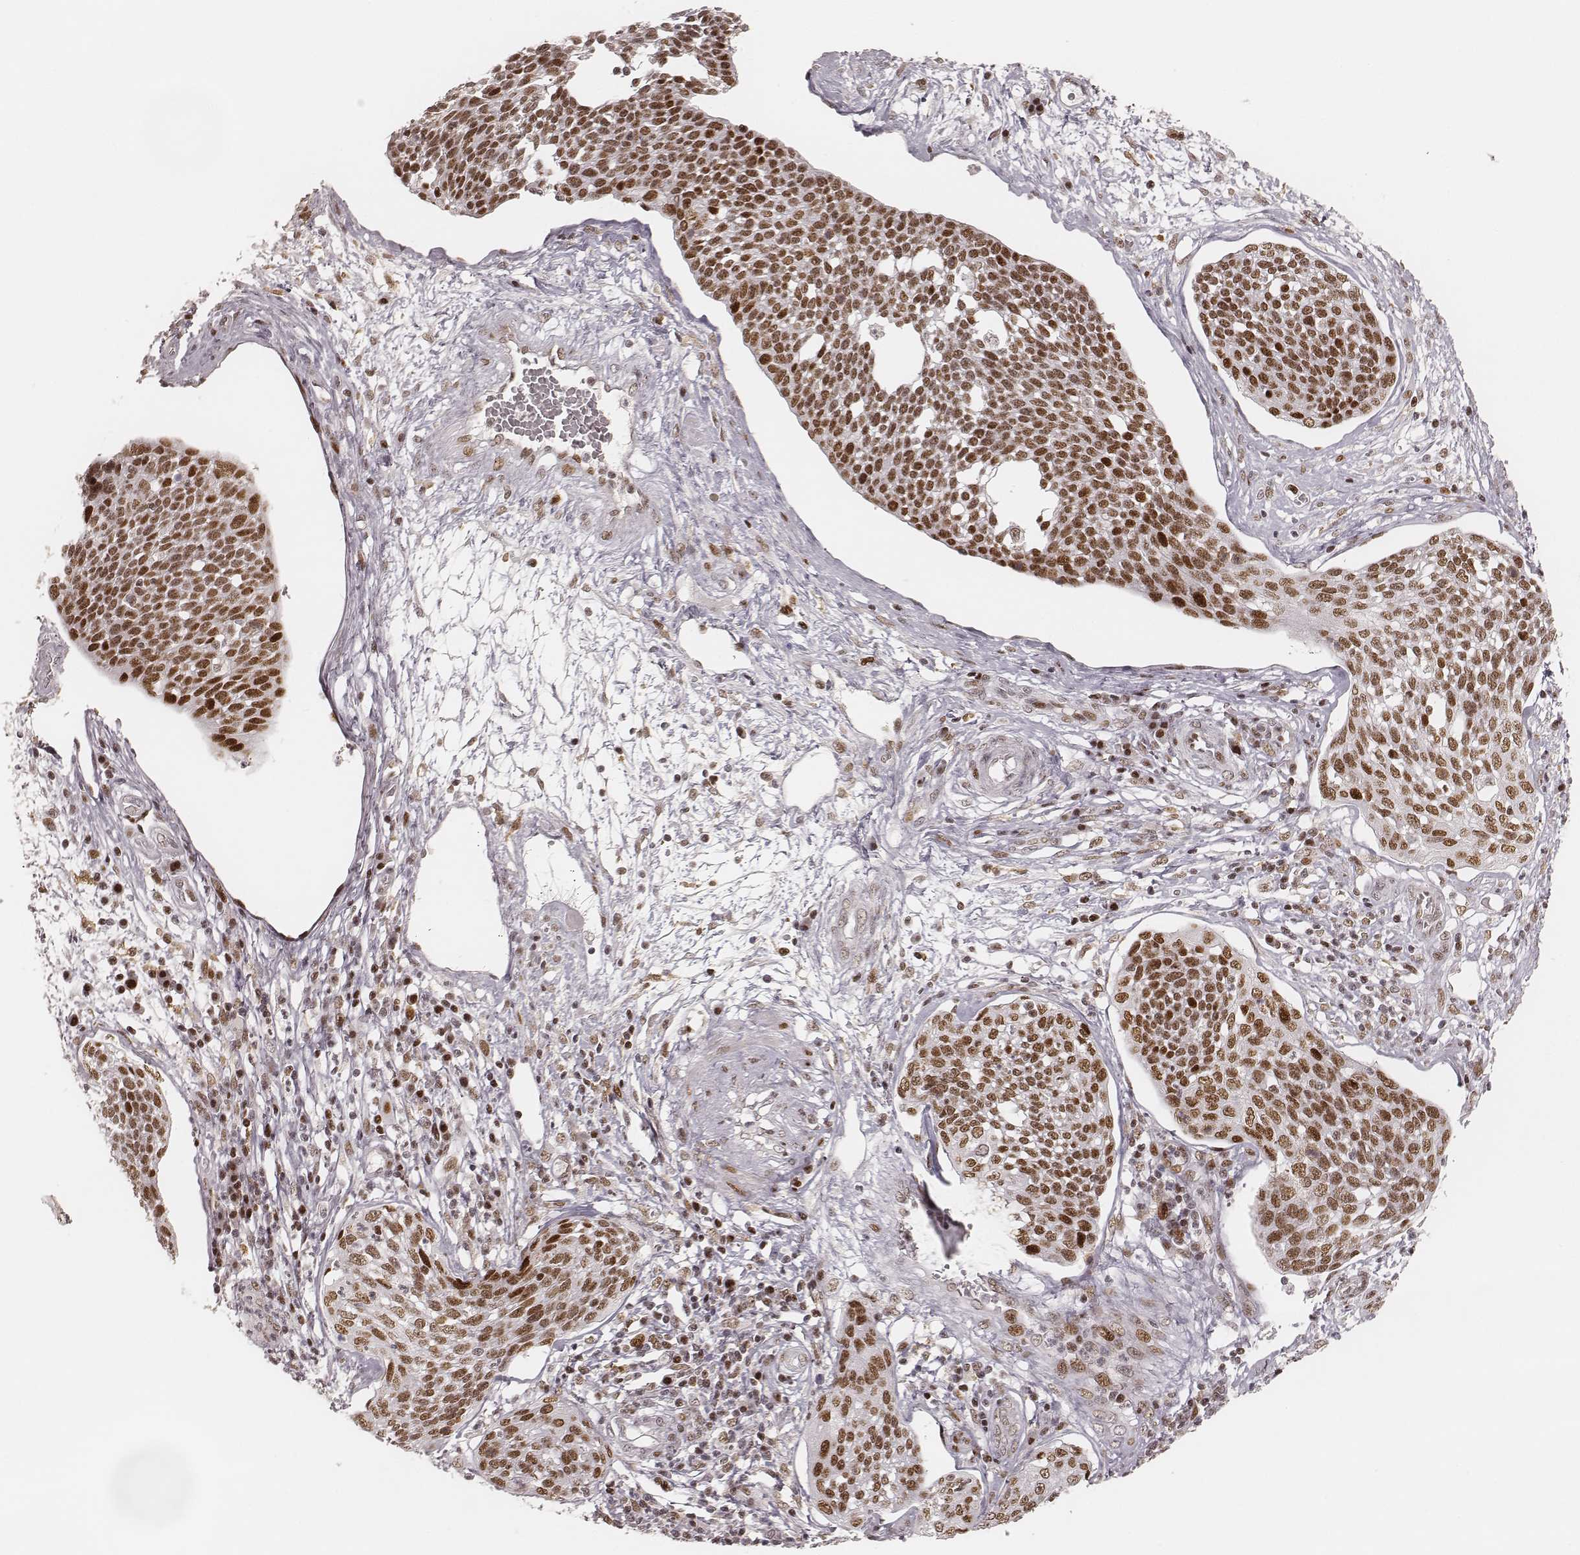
{"staining": {"intensity": "moderate", "quantity": ">75%", "location": "nuclear"}, "tissue": "cervical cancer", "cell_type": "Tumor cells", "image_type": "cancer", "snomed": [{"axis": "morphology", "description": "Squamous cell carcinoma, NOS"}, {"axis": "topography", "description": "Cervix"}], "caption": "Moderate nuclear staining is present in approximately >75% of tumor cells in cervical cancer.", "gene": "HNRNPC", "patient": {"sex": "female", "age": 34}}